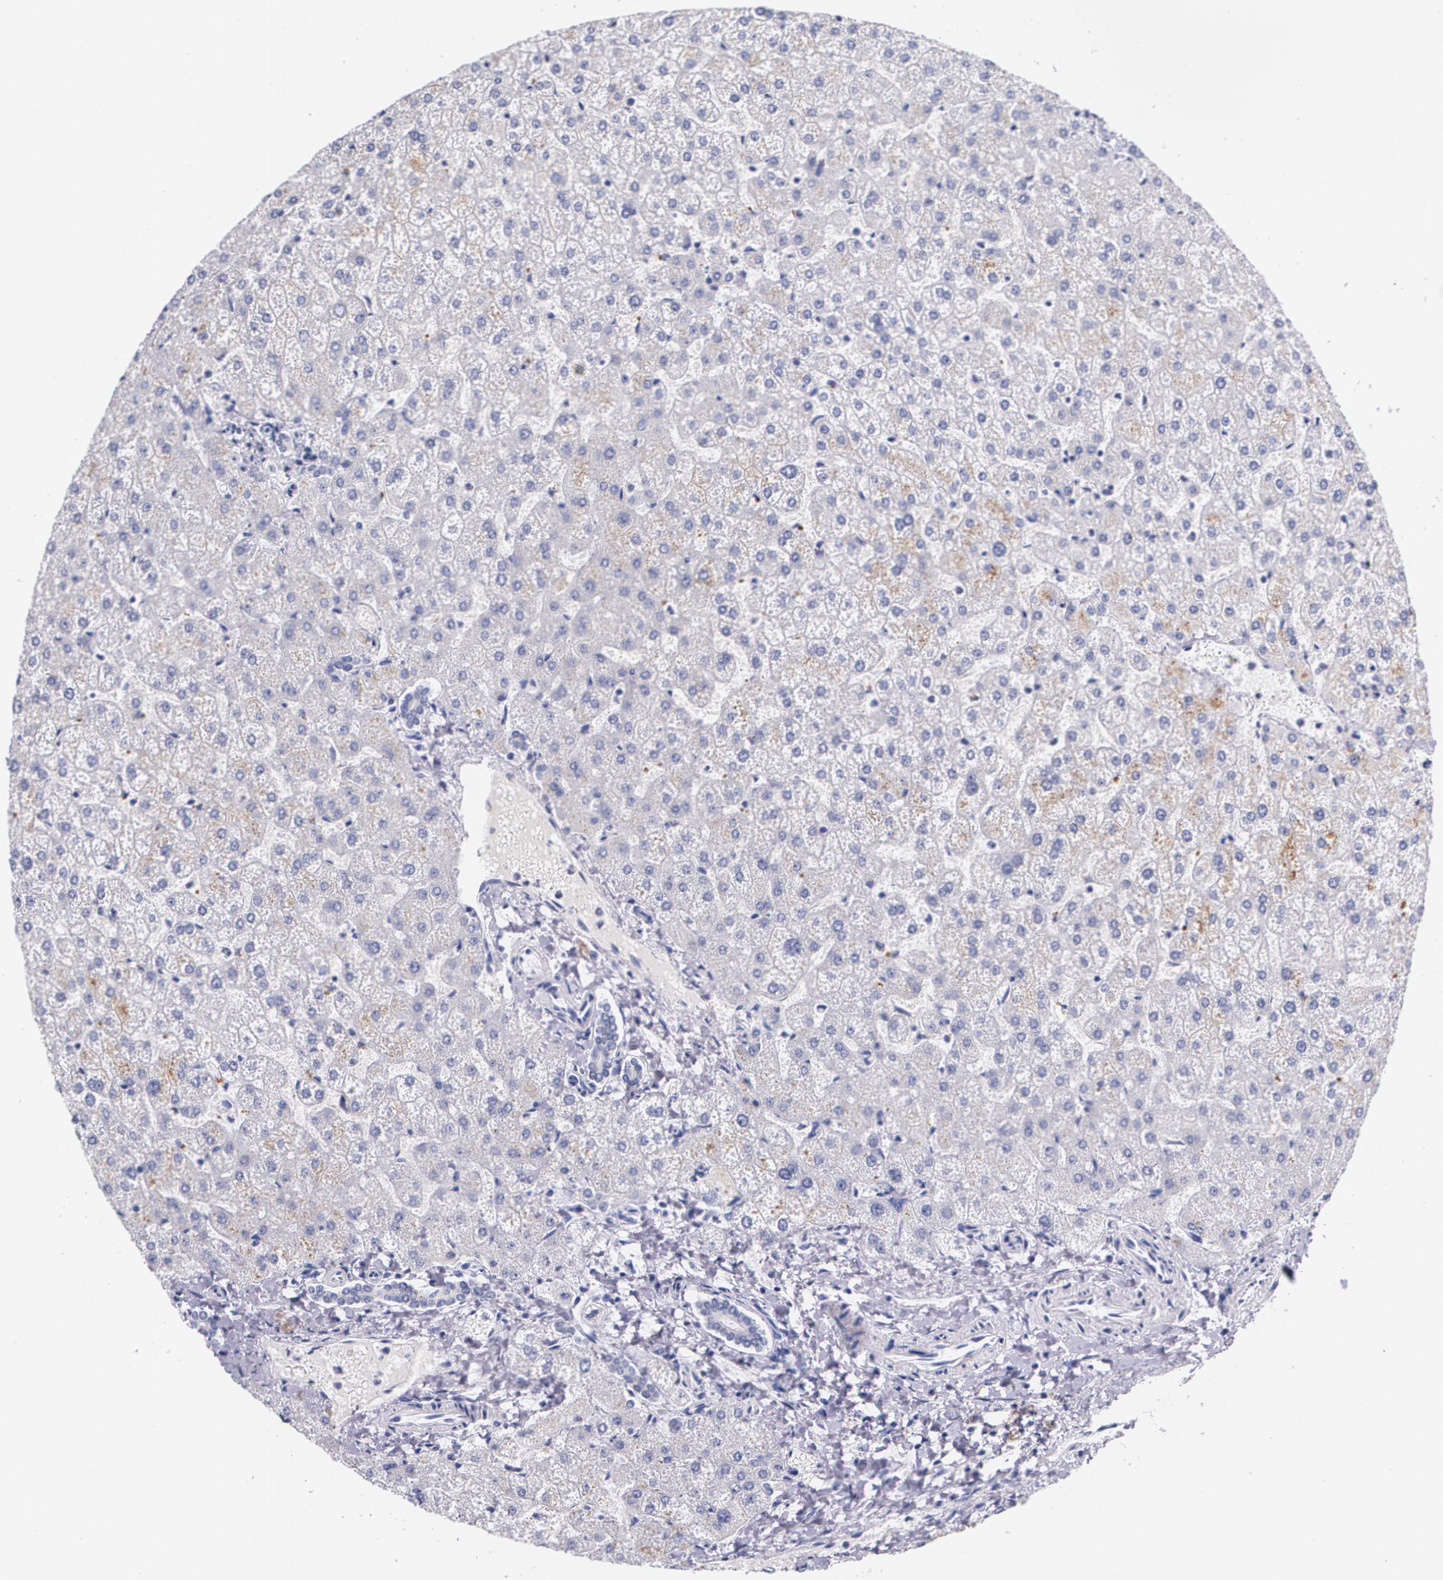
{"staining": {"intensity": "negative", "quantity": "none", "location": "none"}, "tissue": "liver", "cell_type": "Cholangiocytes", "image_type": "normal", "snomed": [{"axis": "morphology", "description": "Normal tissue, NOS"}, {"axis": "topography", "description": "Liver"}], "caption": "Cholangiocytes show no significant protein staining in normal liver. Brightfield microscopy of IHC stained with DAB (3,3'-diaminobenzidine) (brown) and hematoxylin (blue), captured at high magnification.", "gene": "HMMR", "patient": {"sex": "female", "age": 32}}